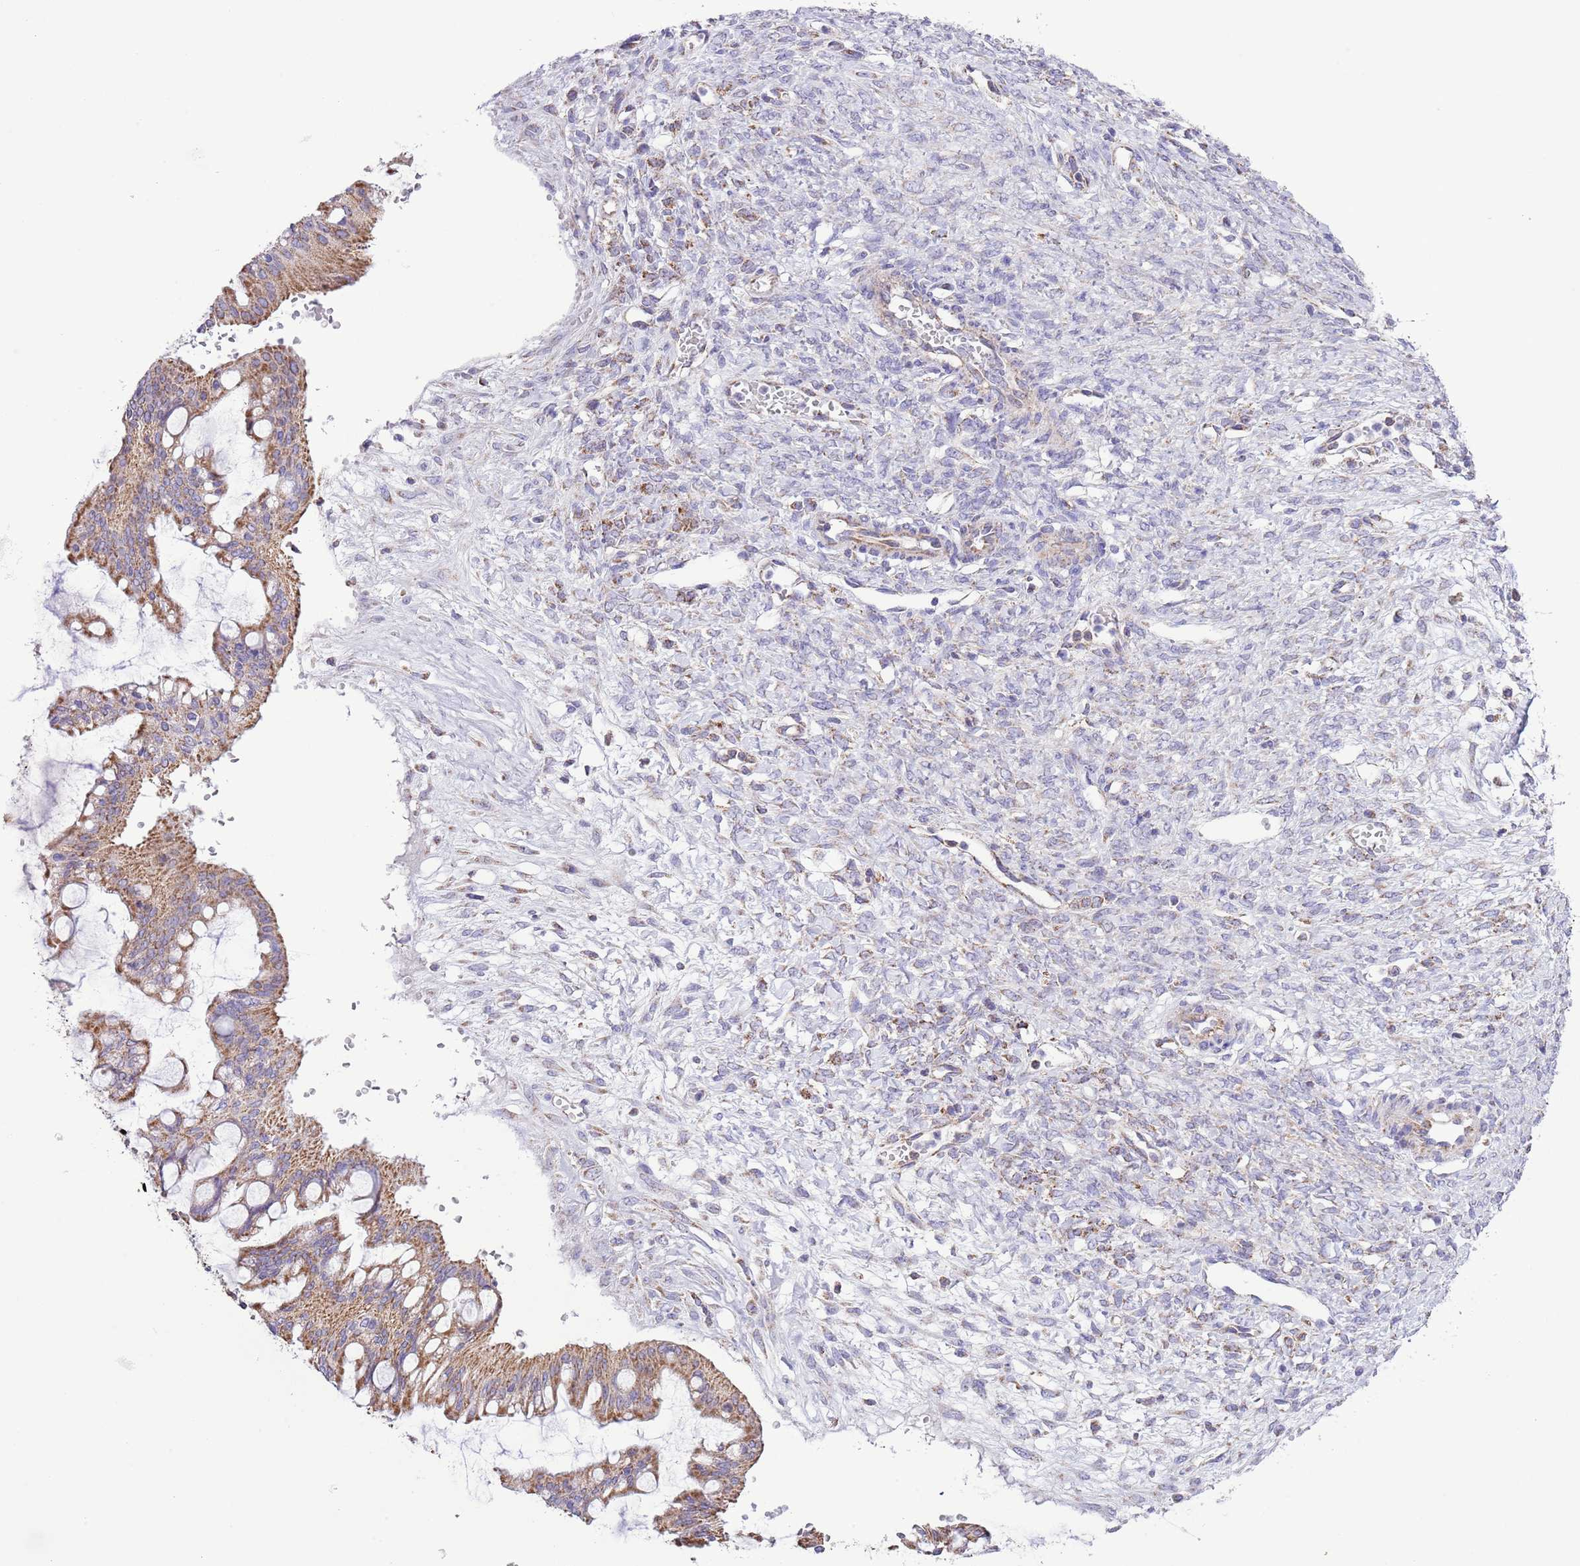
{"staining": {"intensity": "moderate", "quantity": ">75%", "location": "cytoplasmic/membranous"}, "tissue": "ovarian cancer", "cell_type": "Tumor cells", "image_type": "cancer", "snomed": [{"axis": "morphology", "description": "Cystadenocarcinoma, mucinous, NOS"}, {"axis": "topography", "description": "Ovary"}], "caption": "The histopathology image shows staining of ovarian cancer (mucinous cystadenocarcinoma), revealing moderate cytoplasmic/membranous protein positivity (brown color) within tumor cells.", "gene": "TEKTIP1", "patient": {"sex": "female", "age": 73}}